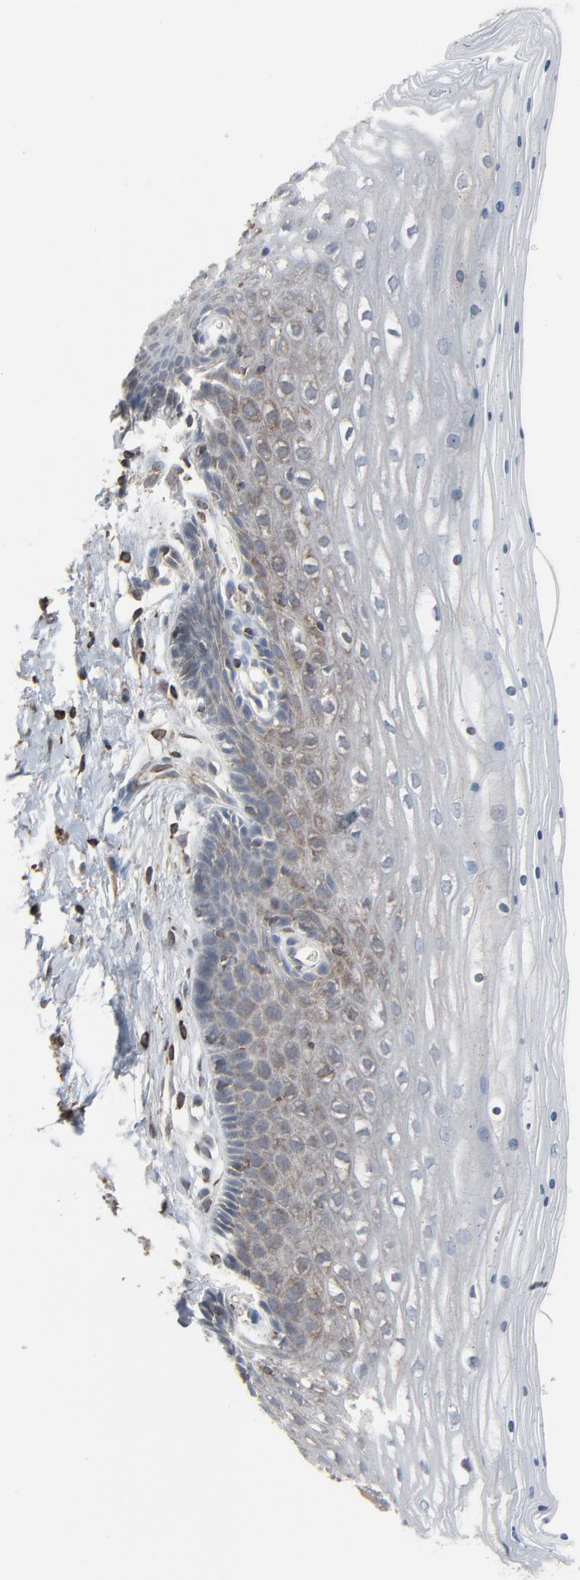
{"staining": {"intensity": "weak", "quantity": "25%-75%", "location": "nuclear"}, "tissue": "cervix", "cell_type": "Glandular cells", "image_type": "normal", "snomed": [{"axis": "morphology", "description": "Normal tissue, NOS"}, {"axis": "topography", "description": "Cervix"}], "caption": "The histopathology image exhibits immunohistochemical staining of benign cervix. There is weak nuclear staining is seen in approximately 25%-75% of glandular cells. The protein of interest is stained brown, and the nuclei are stained in blue (DAB (3,3'-diaminobenzidine) IHC with brightfield microscopy, high magnification).", "gene": "OPTN", "patient": {"sex": "female", "age": 39}}